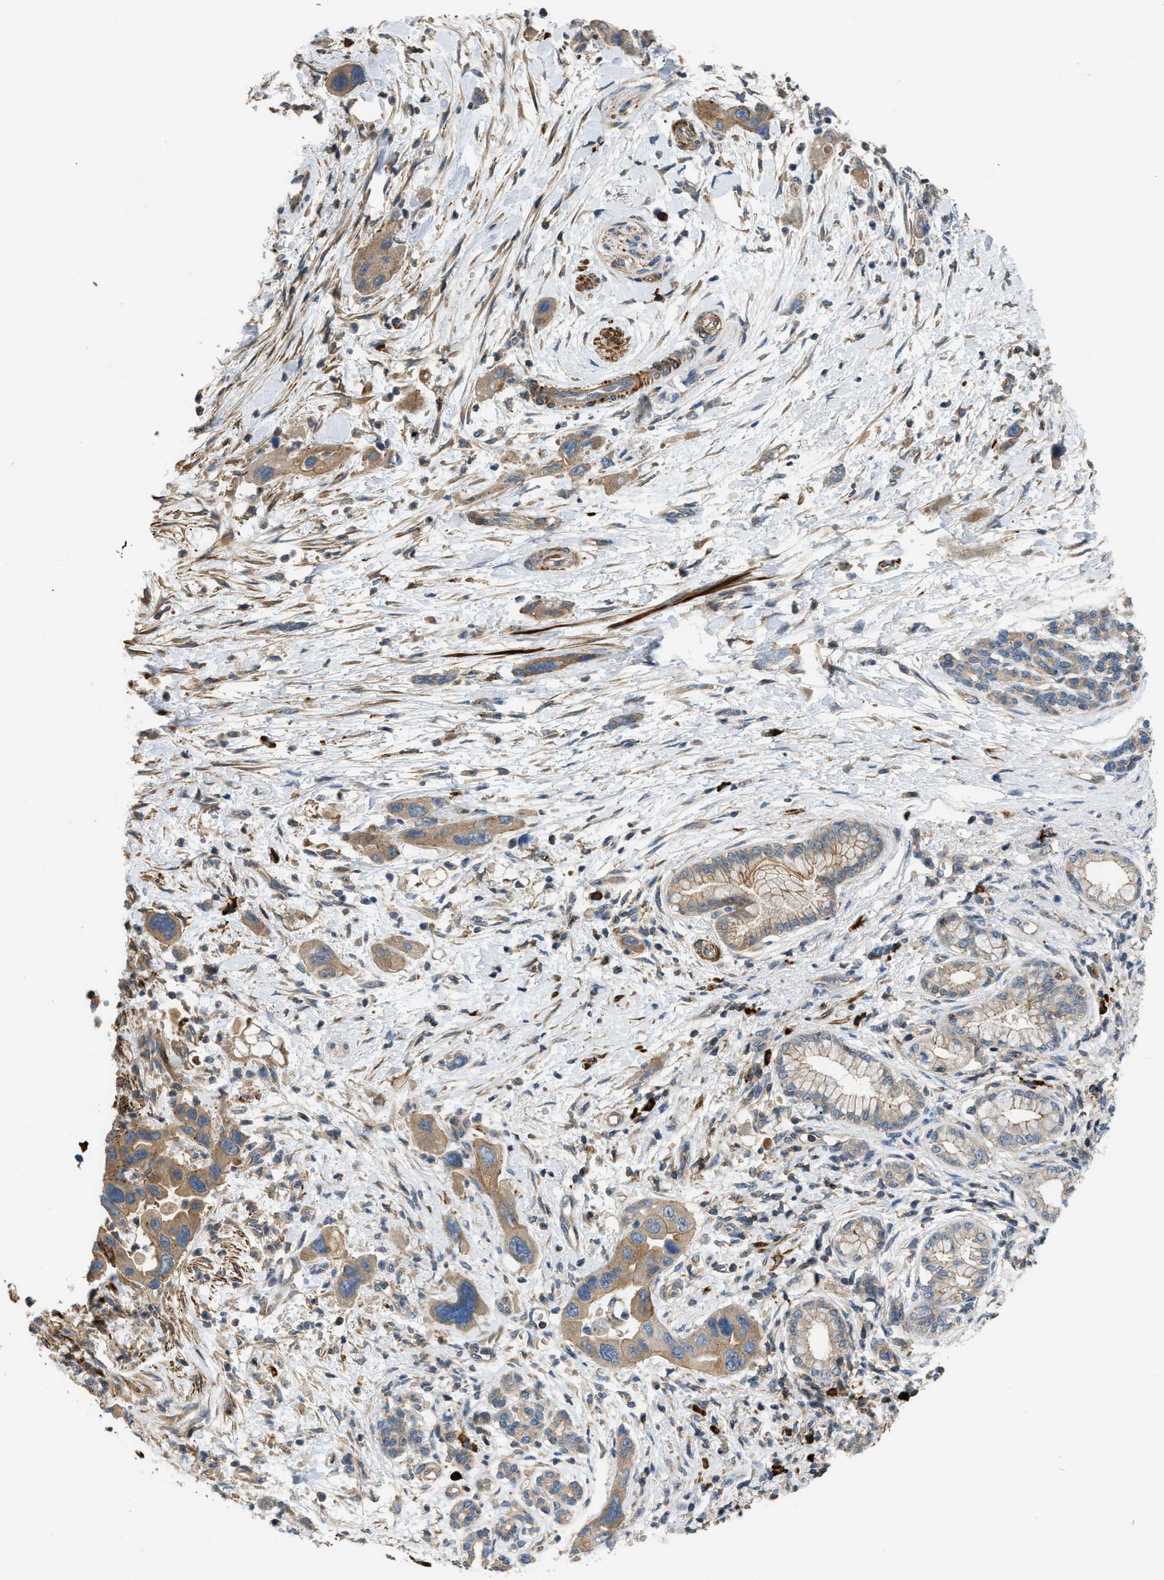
{"staining": {"intensity": "moderate", "quantity": ">75%", "location": "cytoplasmic/membranous"}, "tissue": "pancreatic cancer", "cell_type": "Tumor cells", "image_type": "cancer", "snomed": [{"axis": "morphology", "description": "Normal tissue, NOS"}, {"axis": "morphology", "description": "Adenocarcinoma, NOS"}, {"axis": "topography", "description": "Pancreas"}], "caption": "High-magnification brightfield microscopy of pancreatic adenocarcinoma stained with DAB (brown) and counterstained with hematoxylin (blue). tumor cells exhibit moderate cytoplasmic/membranous positivity is seen in approximately>75% of cells.", "gene": "BTN3A2", "patient": {"sex": "female", "age": 71}}